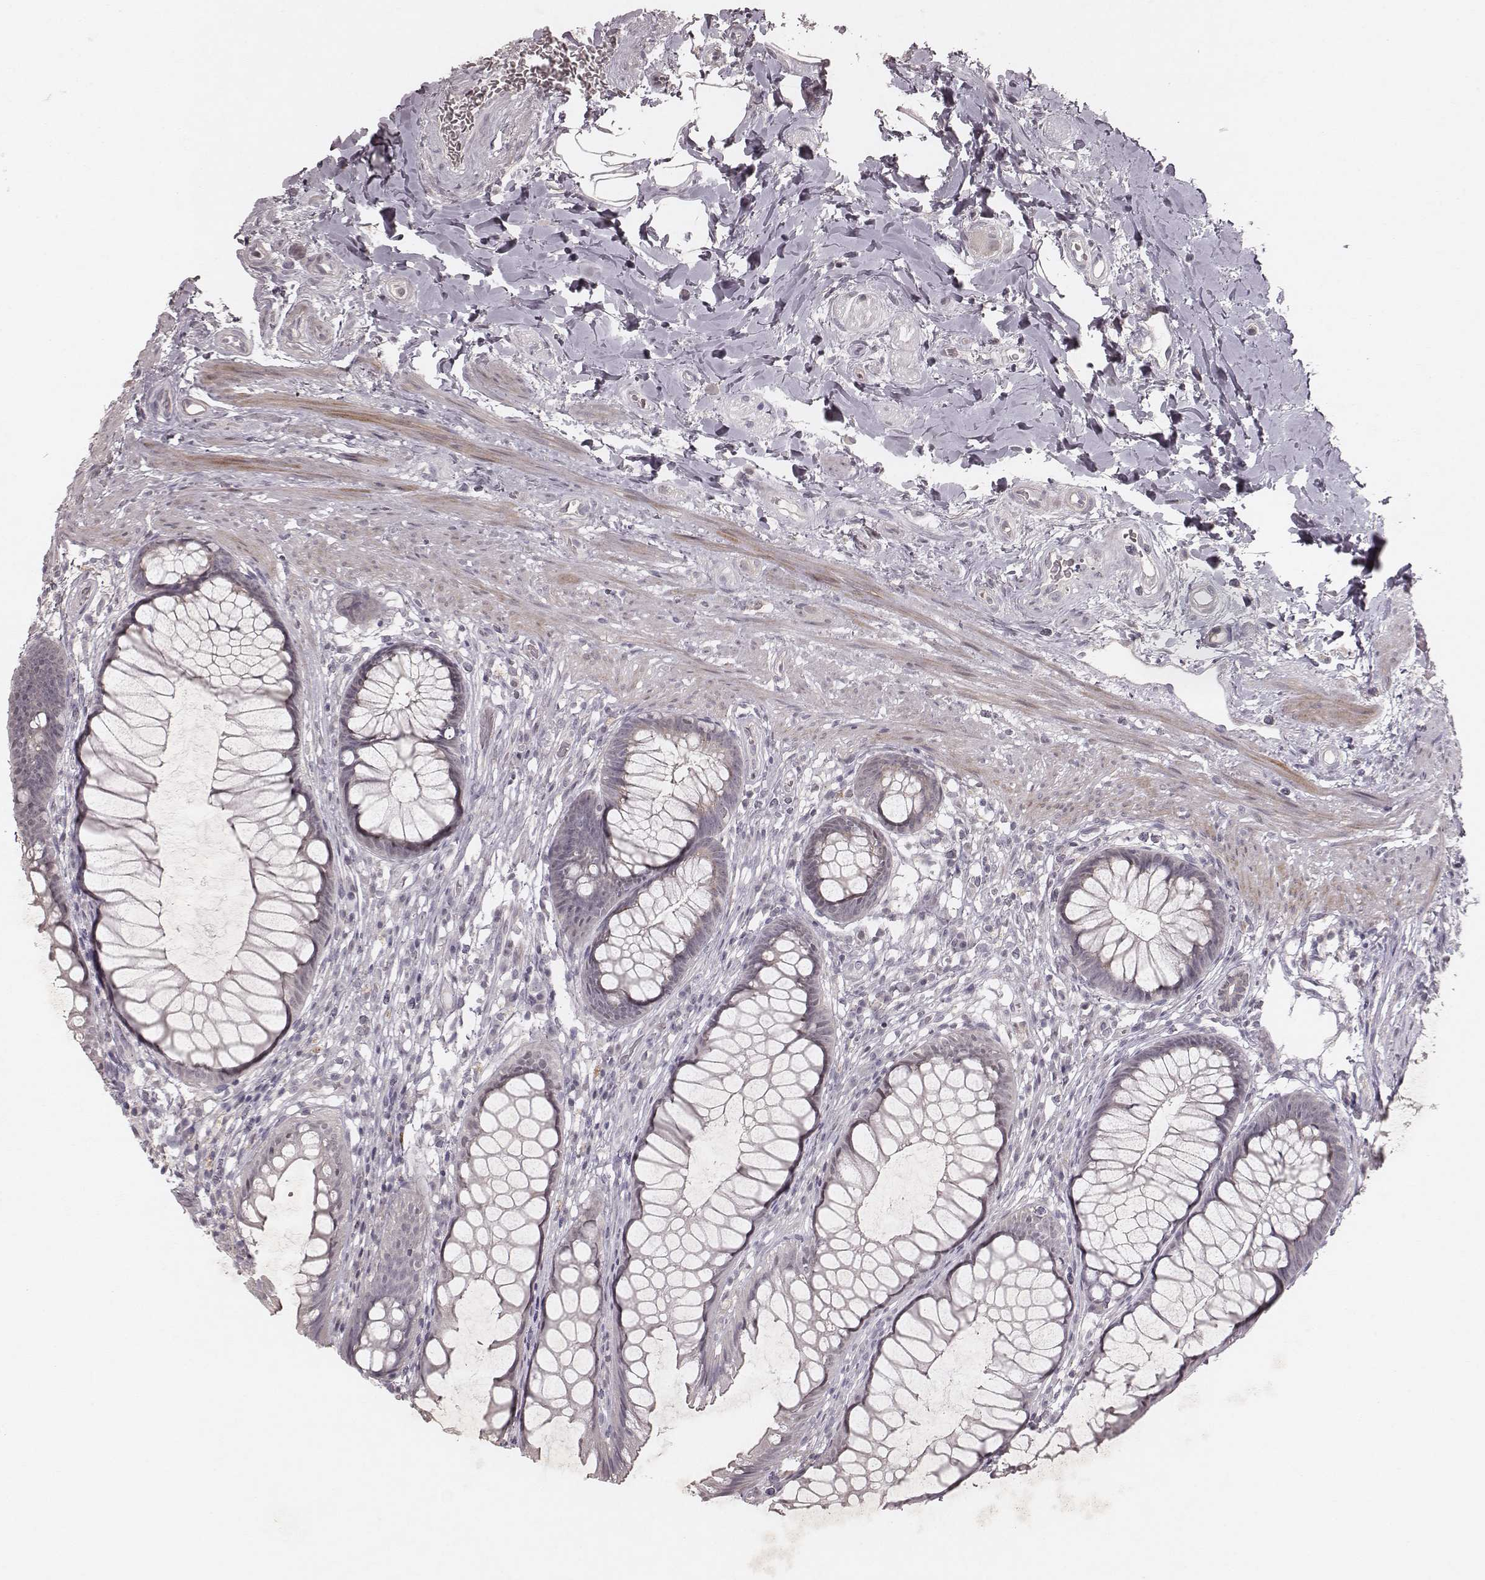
{"staining": {"intensity": "negative", "quantity": "none", "location": "none"}, "tissue": "rectum", "cell_type": "Glandular cells", "image_type": "normal", "snomed": [{"axis": "morphology", "description": "Normal tissue, NOS"}, {"axis": "topography", "description": "Smooth muscle"}, {"axis": "topography", "description": "Rectum"}], "caption": "DAB (3,3'-diaminobenzidine) immunohistochemical staining of normal human rectum demonstrates no significant staining in glandular cells.", "gene": "FAM13B", "patient": {"sex": "male", "age": 53}}